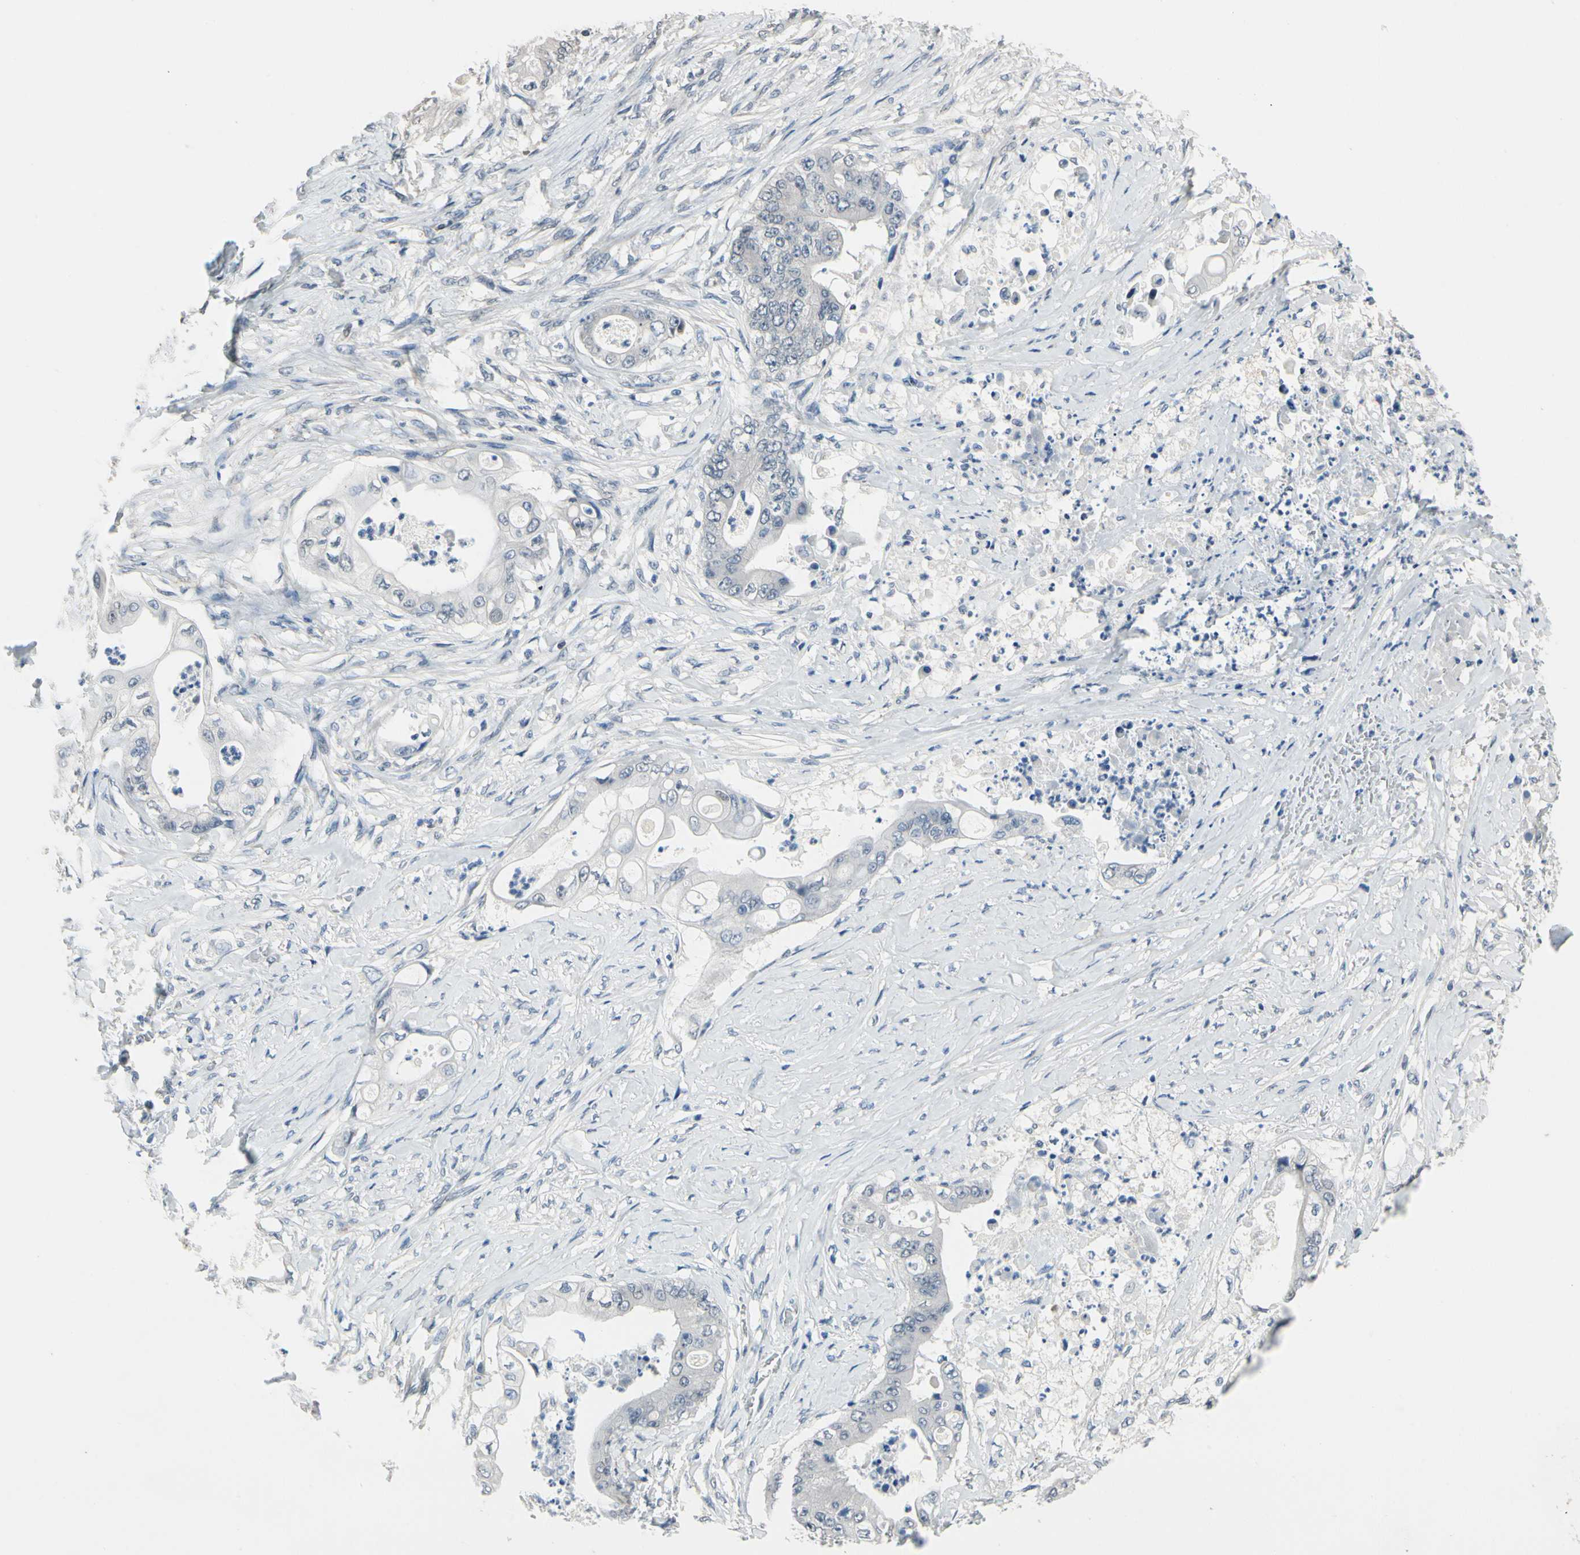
{"staining": {"intensity": "negative", "quantity": "none", "location": "none"}, "tissue": "stomach cancer", "cell_type": "Tumor cells", "image_type": "cancer", "snomed": [{"axis": "morphology", "description": "Adenocarcinoma, NOS"}, {"axis": "topography", "description": "Stomach"}], "caption": "A photomicrograph of human stomach cancer is negative for staining in tumor cells. (DAB immunohistochemistry with hematoxylin counter stain).", "gene": "NFATC2", "patient": {"sex": "female", "age": 73}}